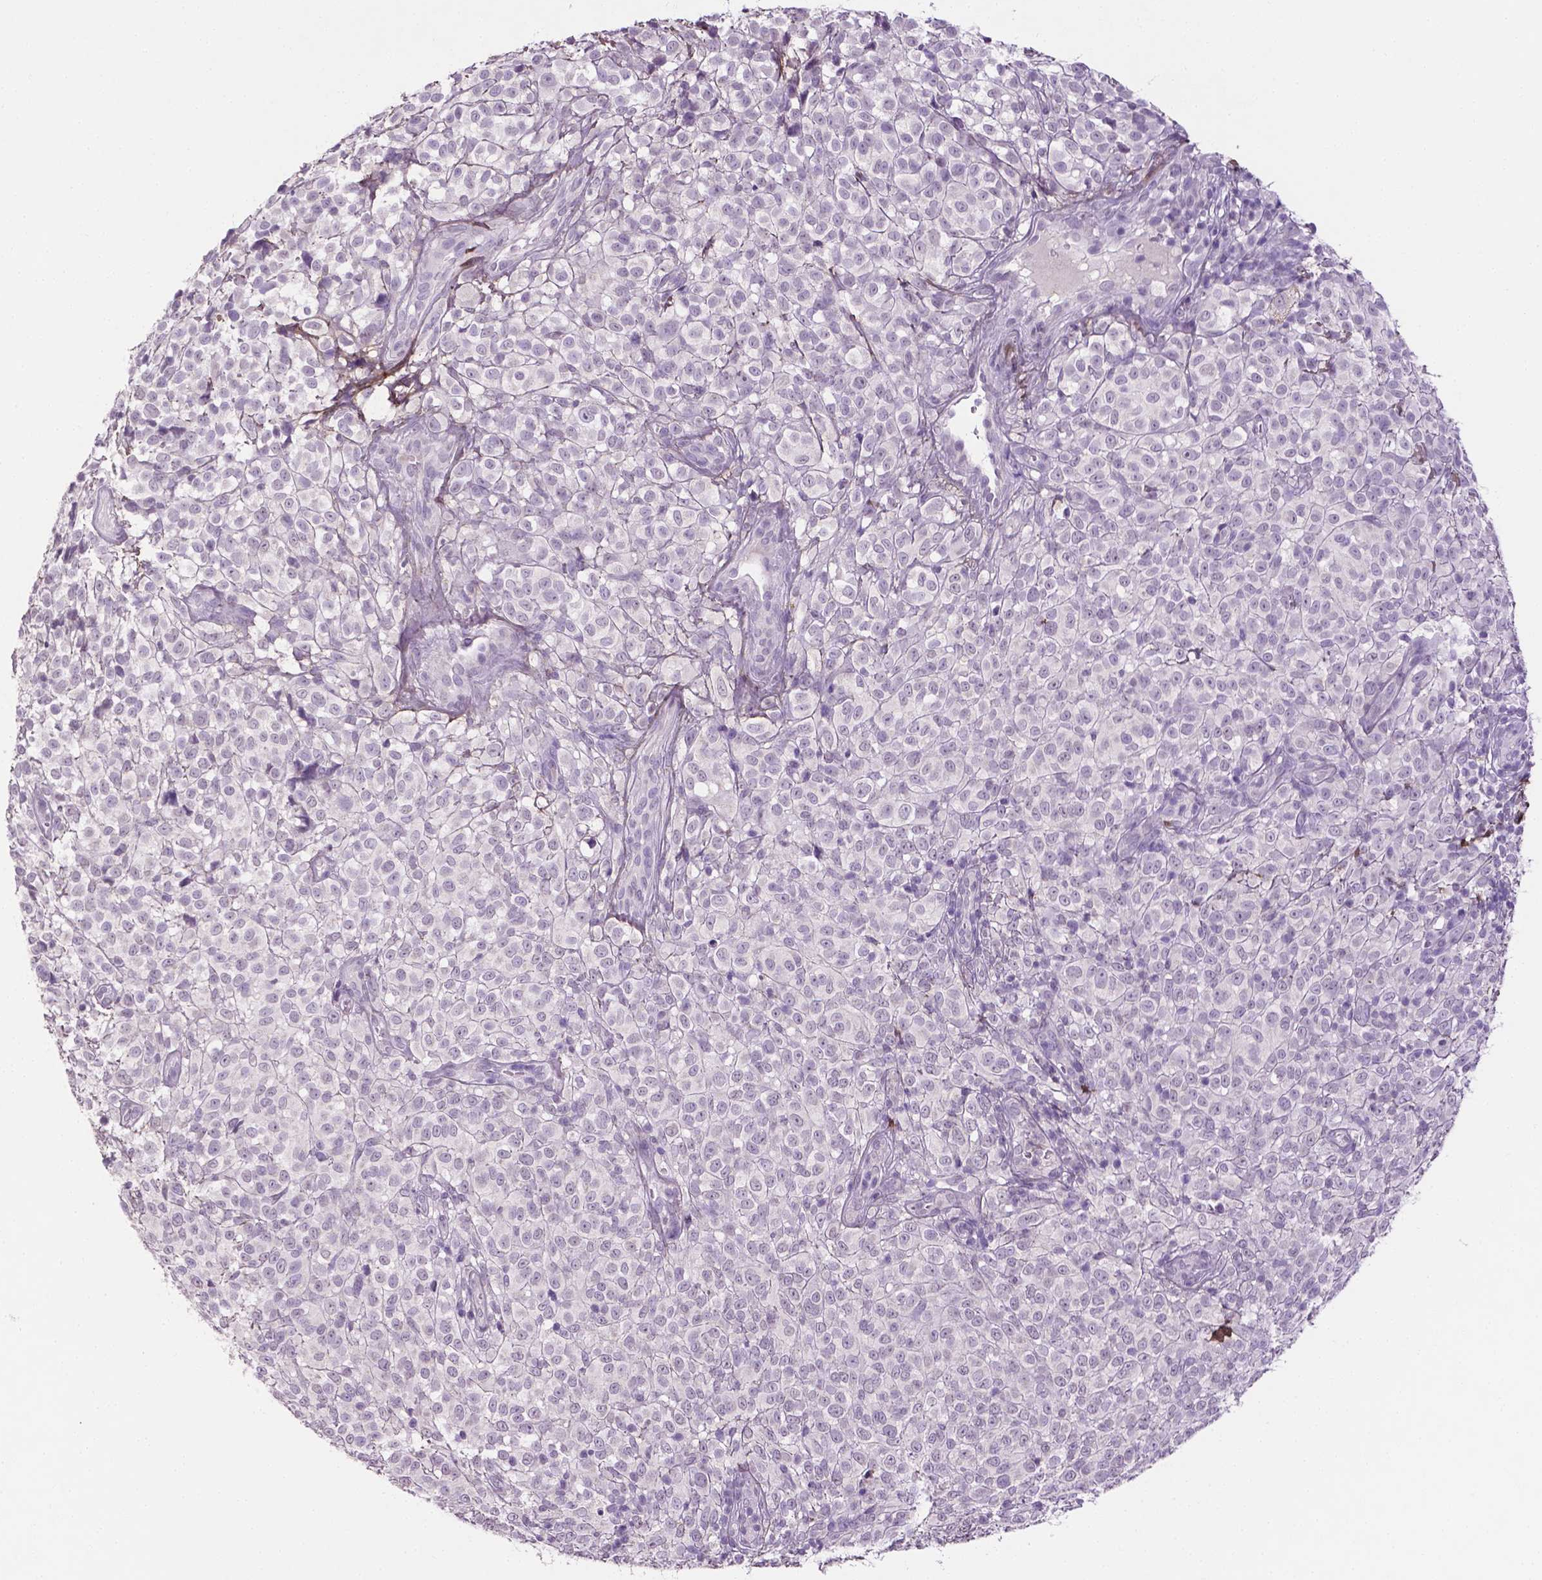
{"staining": {"intensity": "negative", "quantity": "none", "location": "none"}, "tissue": "melanoma", "cell_type": "Tumor cells", "image_type": "cancer", "snomed": [{"axis": "morphology", "description": "Malignant melanoma, NOS"}, {"axis": "topography", "description": "Skin"}], "caption": "Malignant melanoma stained for a protein using immunohistochemistry (IHC) shows no positivity tumor cells.", "gene": "DLG2", "patient": {"sex": "male", "age": 85}}